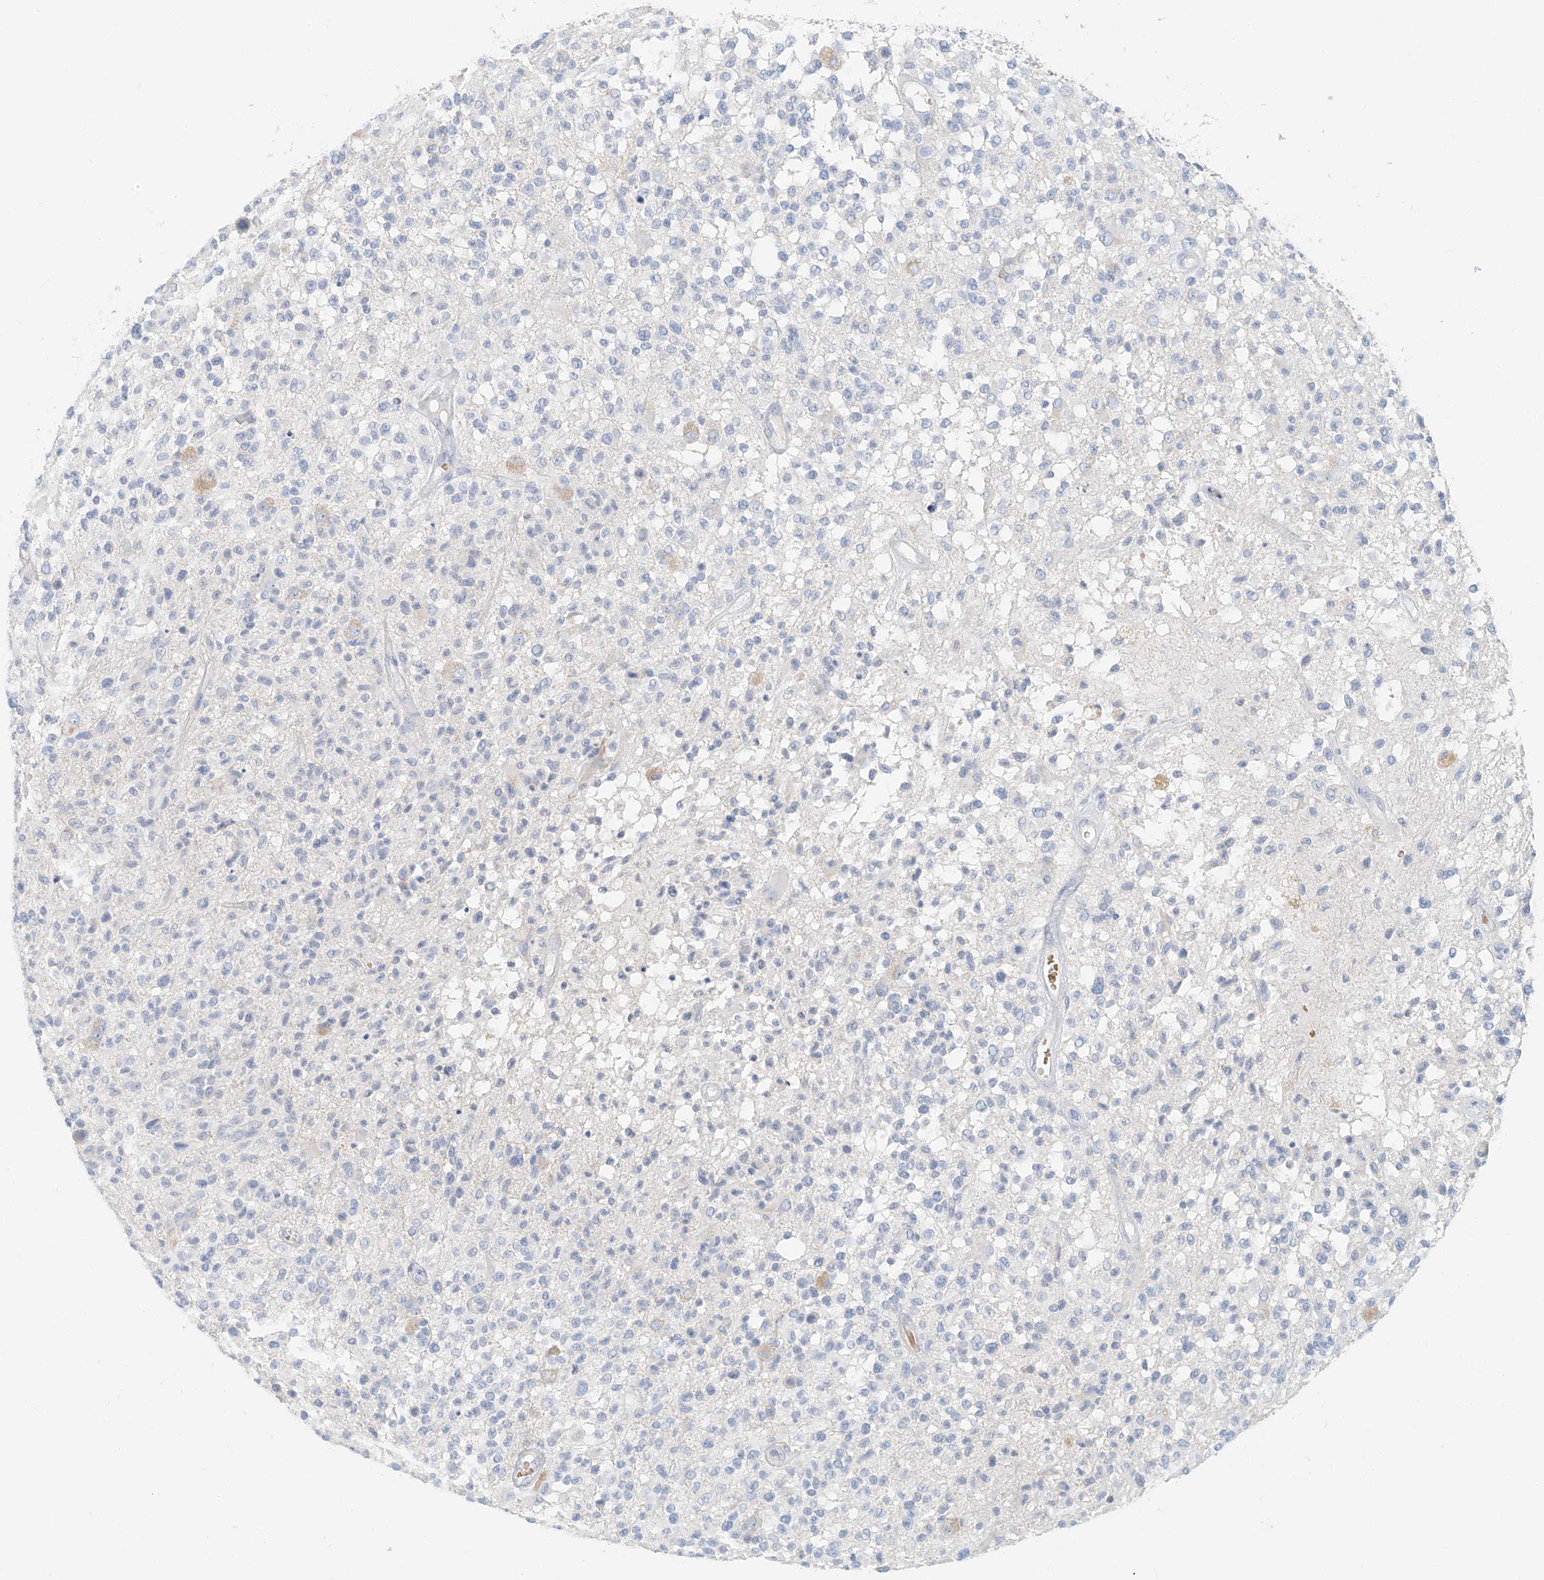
{"staining": {"intensity": "negative", "quantity": "none", "location": "none"}, "tissue": "glioma", "cell_type": "Tumor cells", "image_type": "cancer", "snomed": [{"axis": "morphology", "description": "Glioma, malignant, High grade"}, {"axis": "morphology", "description": "Glioblastoma, NOS"}, {"axis": "topography", "description": "Brain"}], "caption": "DAB immunohistochemical staining of human high-grade glioma (malignant) shows no significant positivity in tumor cells.", "gene": "PGC", "patient": {"sex": "male", "age": 60}}